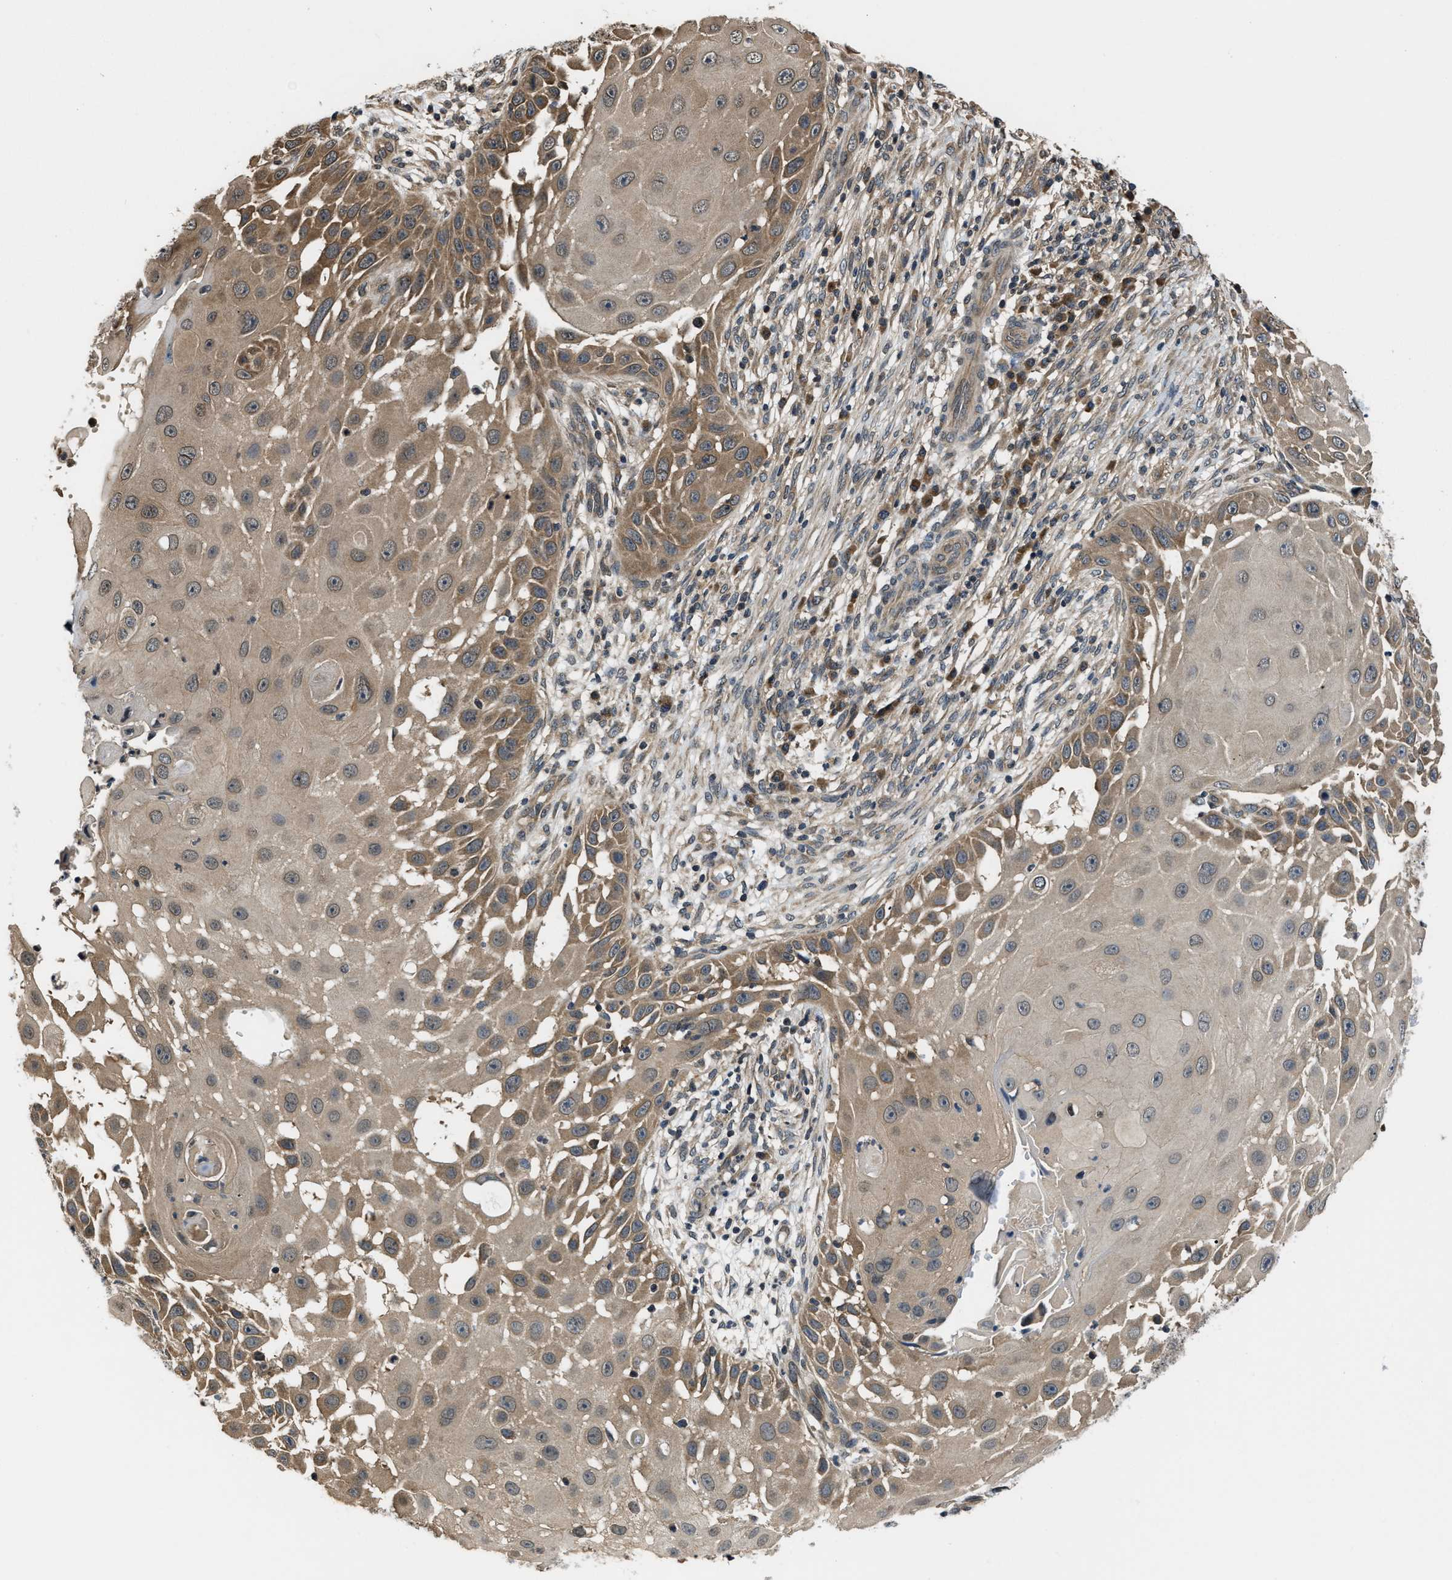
{"staining": {"intensity": "moderate", "quantity": ">75%", "location": "cytoplasmic/membranous"}, "tissue": "skin cancer", "cell_type": "Tumor cells", "image_type": "cancer", "snomed": [{"axis": "morphology", "description": "Squamous cell carcinoma, NOS"}, {"axis": "topography", "description": "Skin"}], "caption": "Tumor cells display medium levels of moderate cytoplasmic/membranous positivity in approximately >75% of cells in human skin cancer.", "gene": "RAB29", "patient": {"sex": "female", "age": 44}}